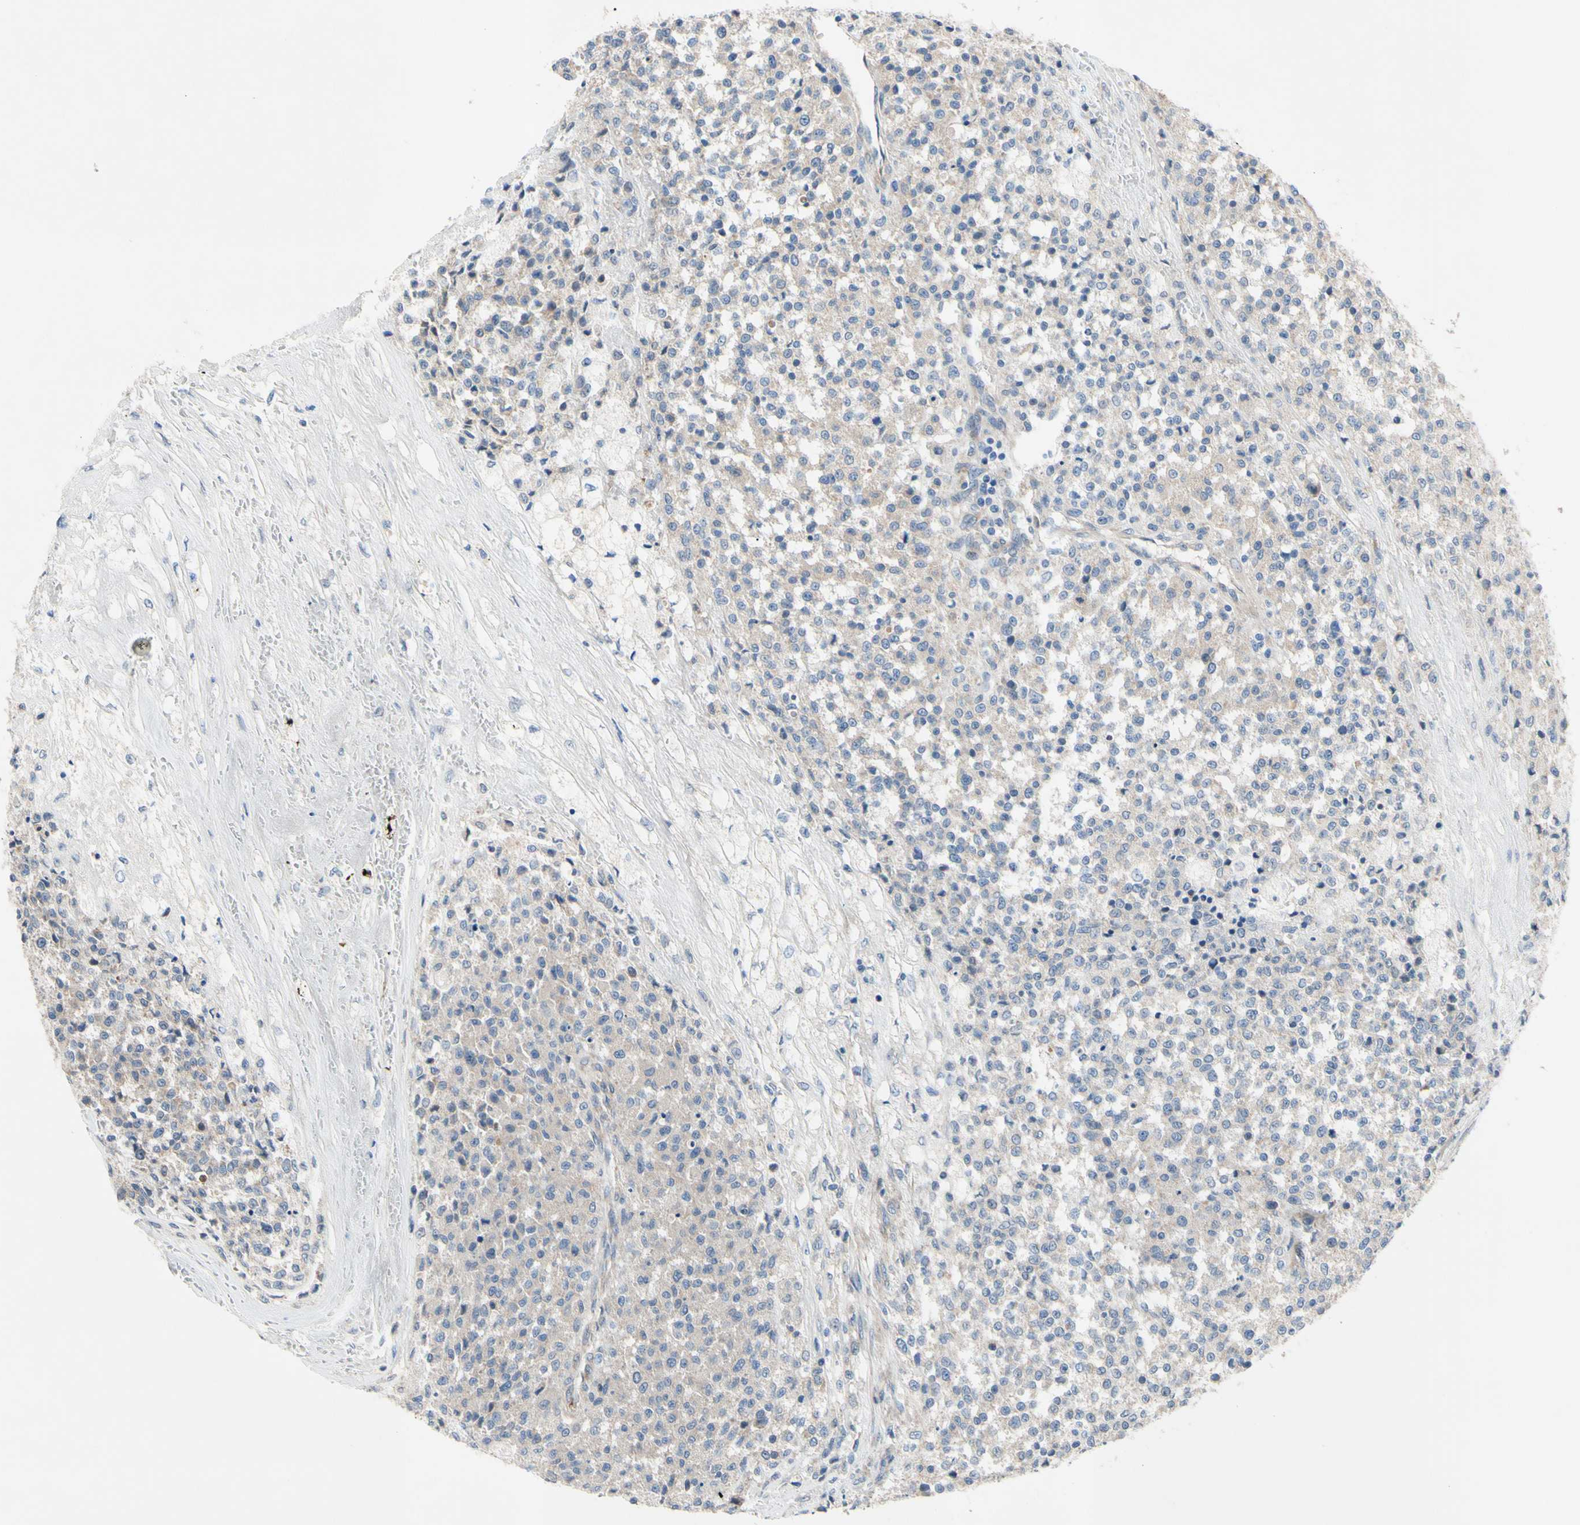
{"staining": {"intensity": "negative", "quantity": "none", "location": "none"}, "tissue": "testis cancer", "cell_type": "Tumor cells", "image_type": "cancer", "snomed": [{"axis": "morphology", "description": "Seminoma, NOS"}, {"axis": "topography", "description": "Testis"}], "caption": "Tumor cells show no significant staining in seminoma (testis).", "gene": "SVIL", "patient": {"sex": "male", "age": 59}}